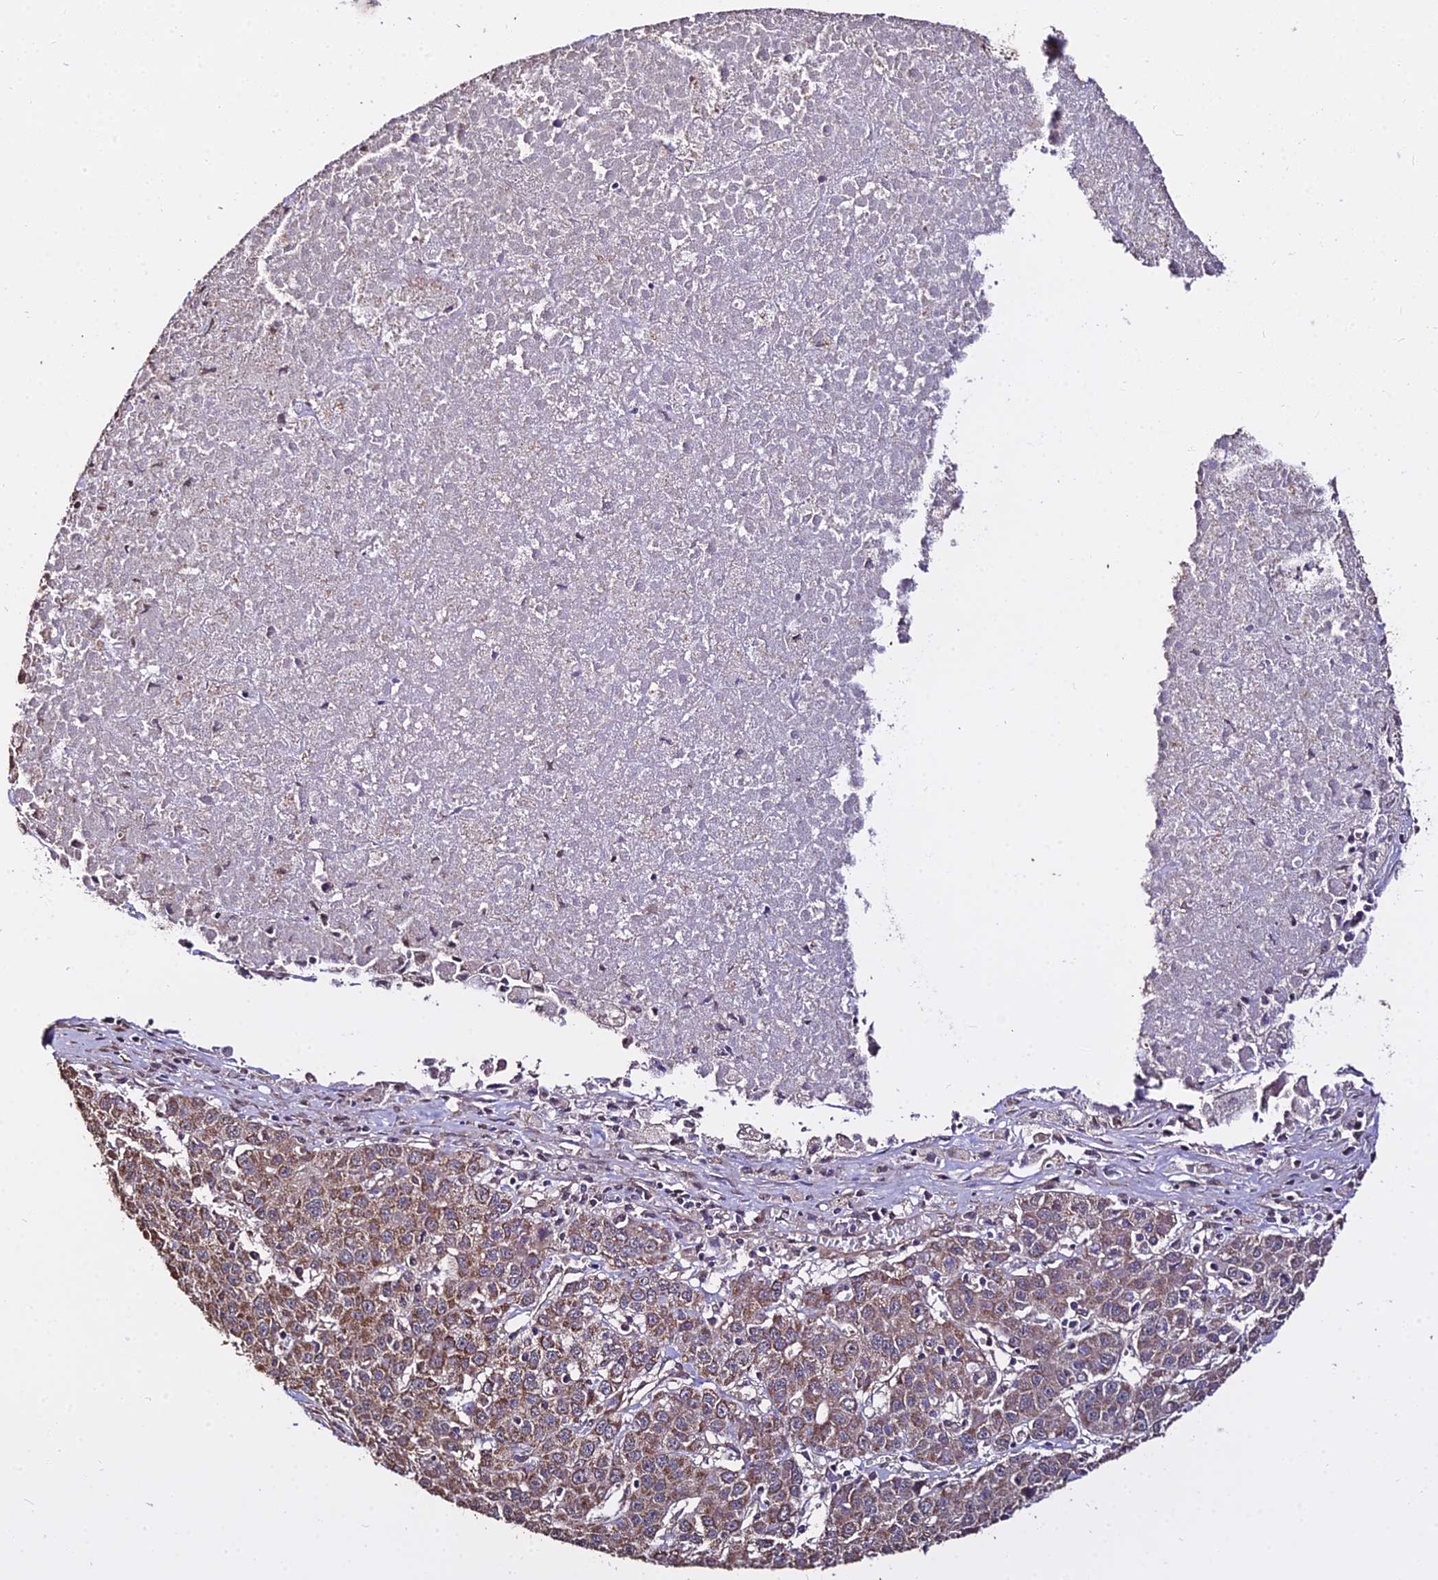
{"staining": {"intensity": "moderate", "quantity": ">75%", "location": "cytoplasmic/membranous"}, "tissue": "liver cancer", "cell_type": "Tumor cells", "image_type": "cancer", "snomed": [{"axis": "morphology", "description": "Carcinoma, Hepatocellular, NOS"}, {"axis": "topography", "description": "Liver"}], "caption": "This micrograph exhibits immunohistochemistry staining of liver cancer (hepatocellular carcinoma), with medium moderate cytoplasmic/membranous expression in approximately >75% of tumor cells.", "gene": "METTL13", "patient": {"sex": "female", "age": 53}}